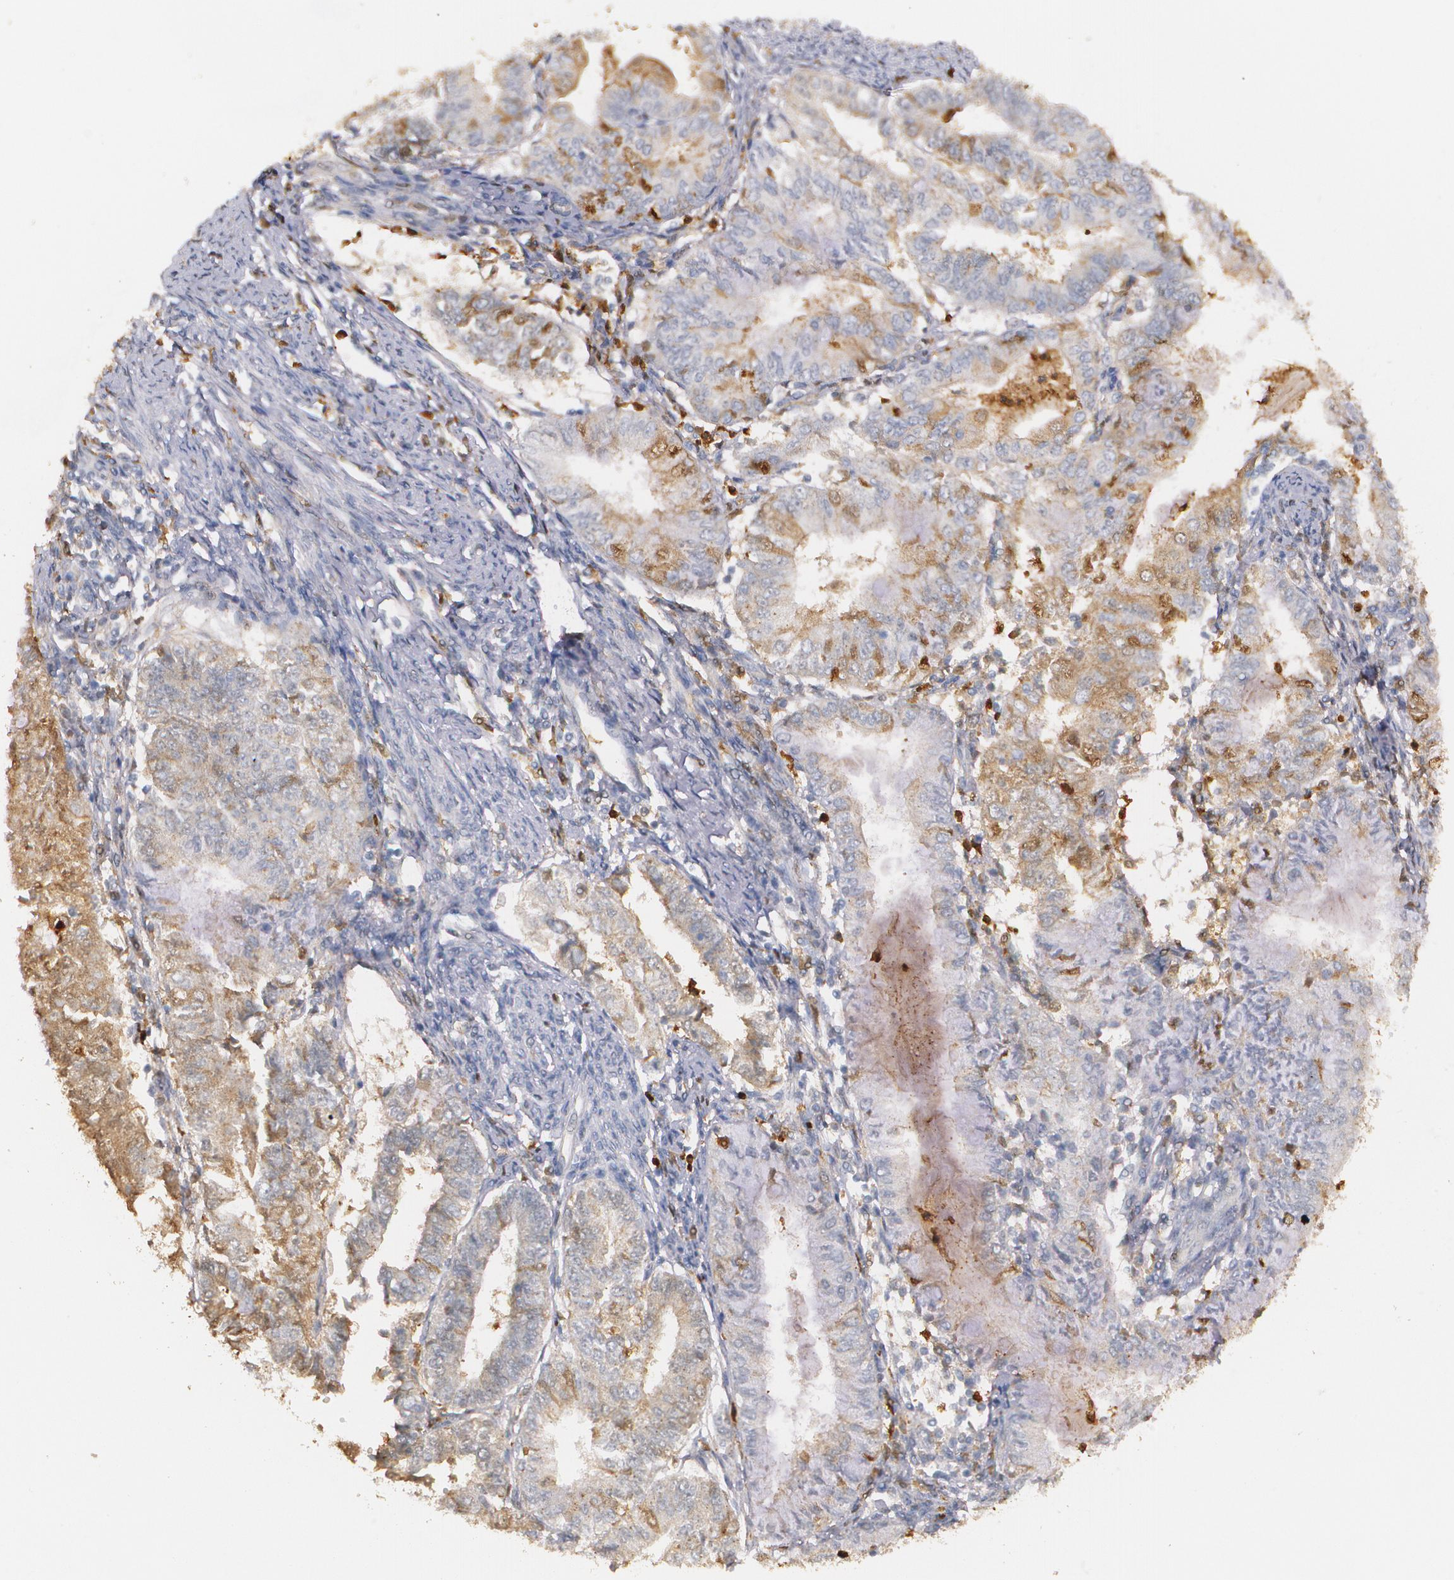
{"staining": {"intensity": "moderate", "quantity": "25%-75%", "location": "cytoplasmic/membranous"}, "tissue": "endometrial cancer", "cell_type": "Tumor cells", "image_type": "cancer", "snomed": [{"axis": "morphology", "description": "Adenocarcinoma, NOS"}, {"axis": "topography", "description": "Endometrium"}], "caption": "Endometrial adenocarcinoma stained with a protein marker reveals moderate staining in tumor cells.", "gene": "PTS", "patient": {"sex": "female", "age": 66}}